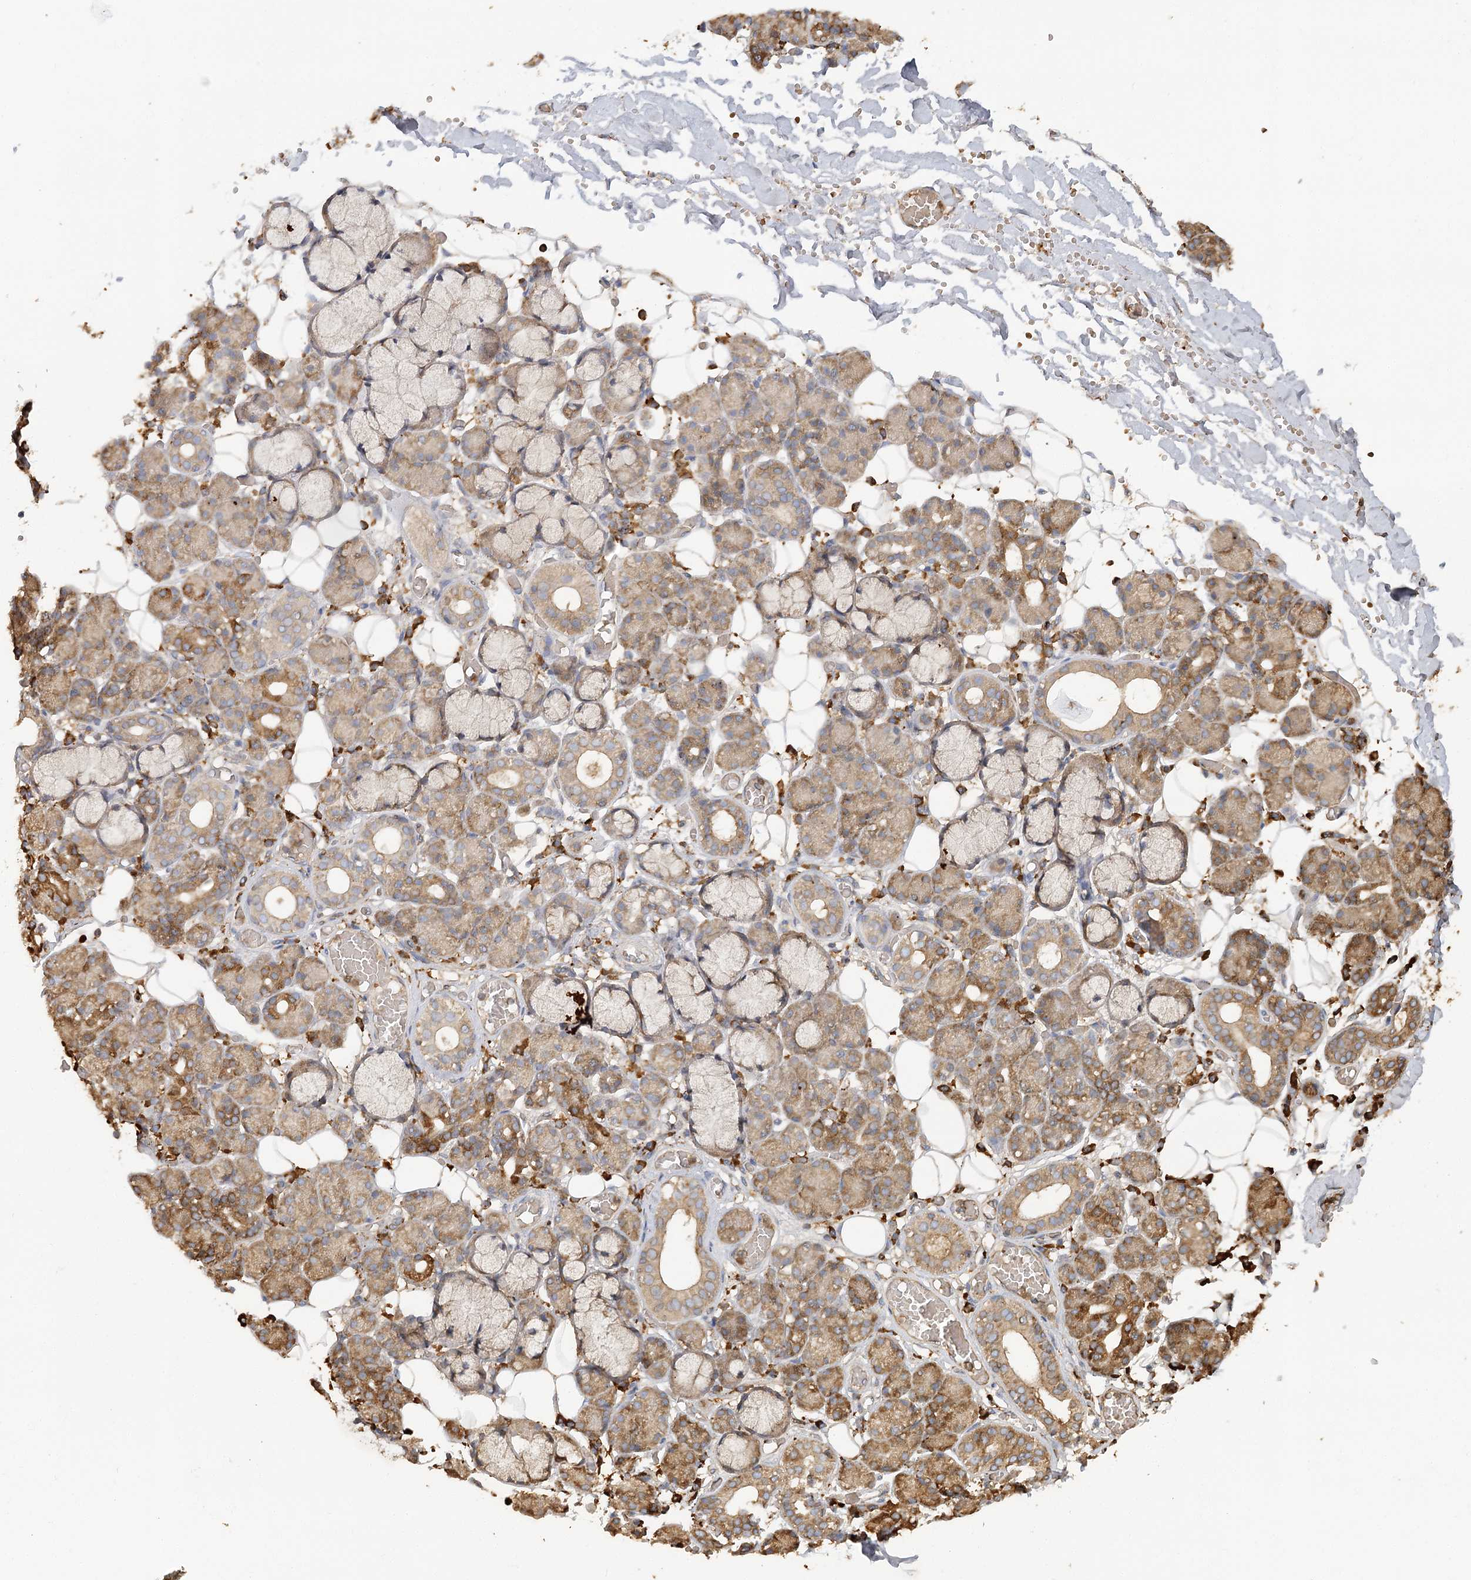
{"staining": {"intensity": "moderate", "quantity": ">75%", "location": "cytoplasmic/membranous"}, "tissue": "salivary gland", "cell_type": "Glandular cells", "image_type": "normal", "snomed": [{"axis": "morphology", "description": "Normal tissue, NOS"}, {"axis": "topography", "description": "Salivary gland"}], "caption": "Moderate cytoplasmic/membranous expression for a protein is seen in approximately >75% of glandular cells of unremarkable salivary gland using IHC.", "gene": "ACAP2", "patient": {"sex": "male", "age": 63}}